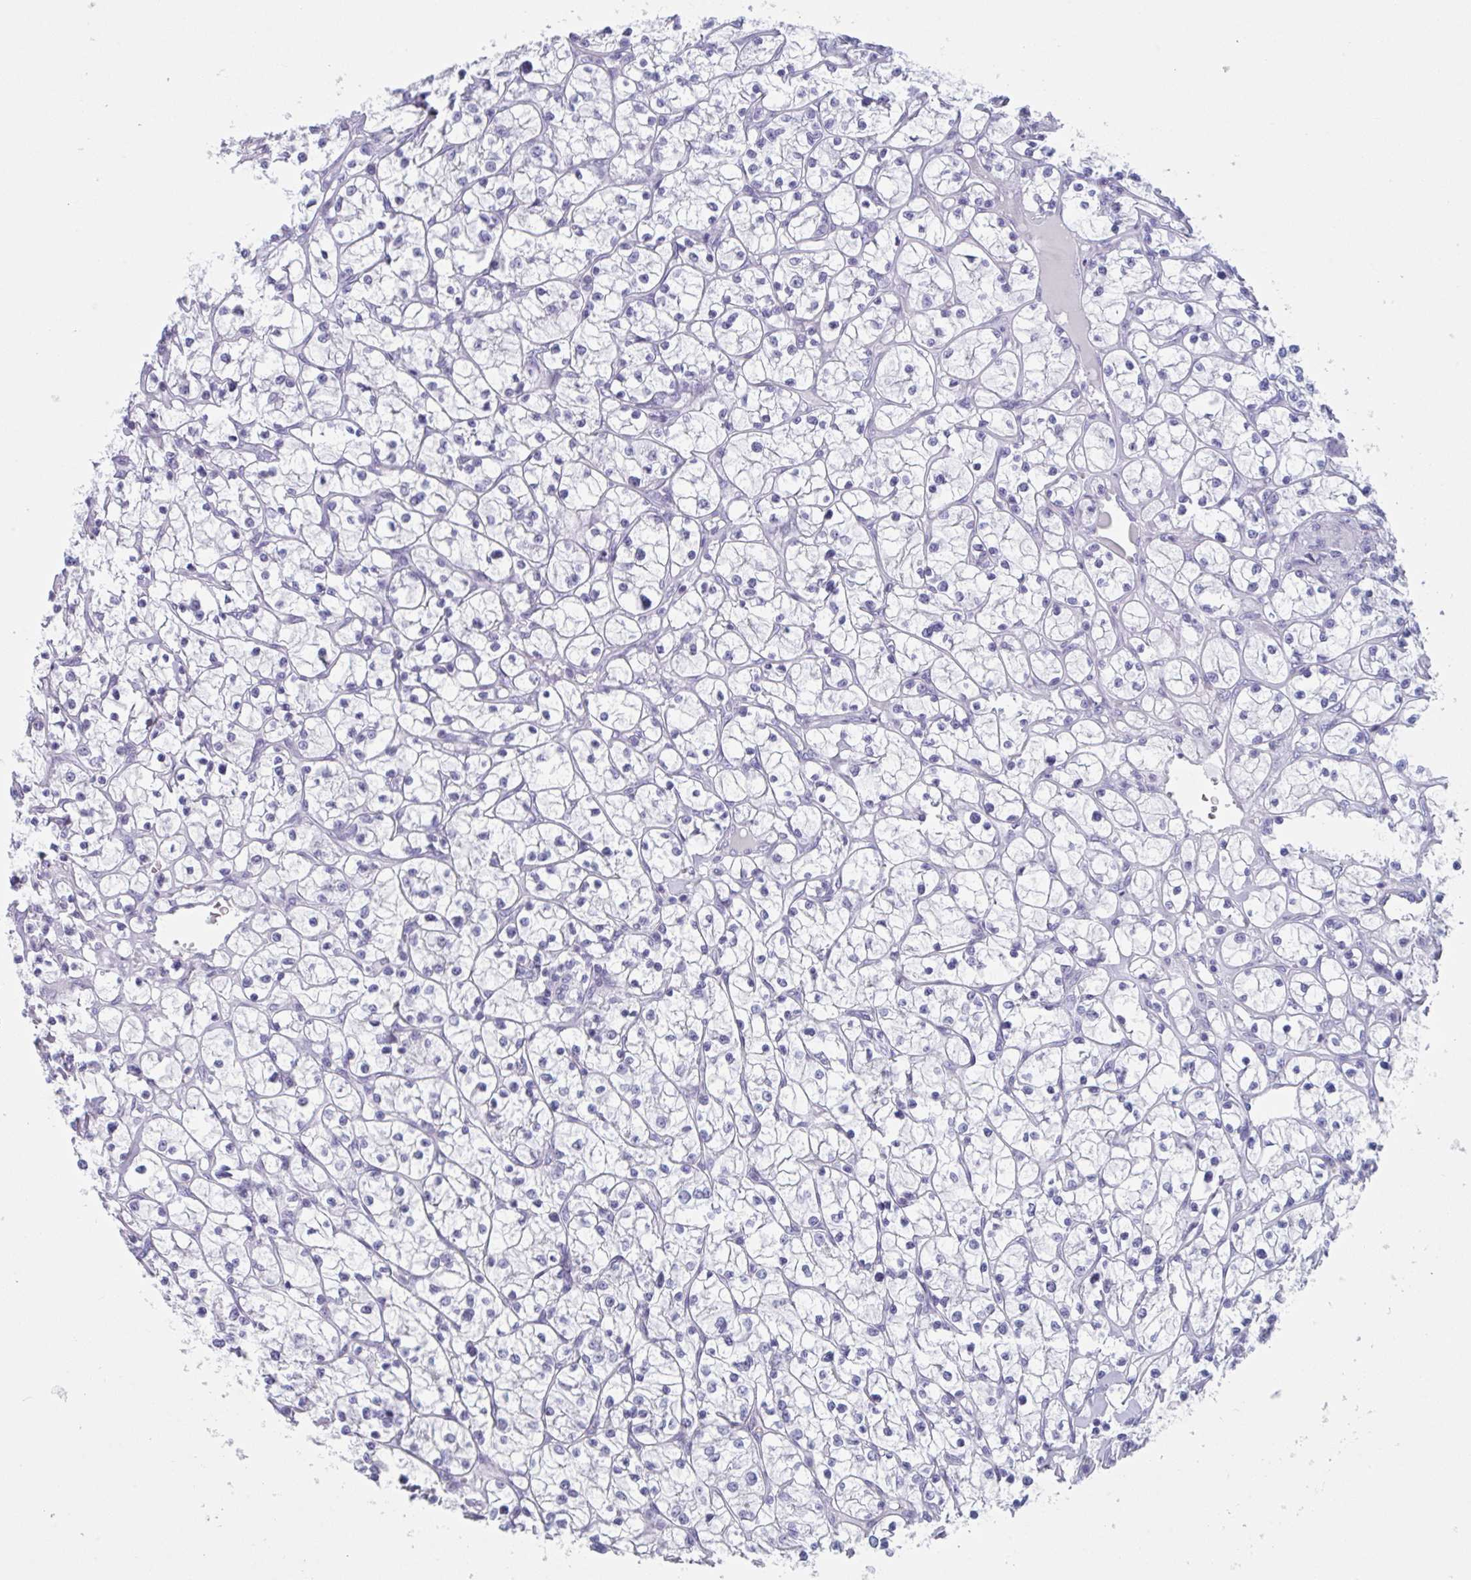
{"staining": {"intensity": "negative", "quantity": "none", "location": "none"}, "tissue": "renal cancer", "cell_type": "Tumor cells", "image_type": "cancer", "snomed": [{"axis": "morphology", "description": "Adenocarcinoma, NOS"}, {"axis": "topography", "description": "Kidney"}], "caption": "Immunohistochemistry (IHC) photomicrograph of adenocarcinoma (renal) stained for a protein (brown), which exhibits no expression in tumor cells.", "gene": "HSD11B2", "patient": {"sex": "female", "age": 64}}